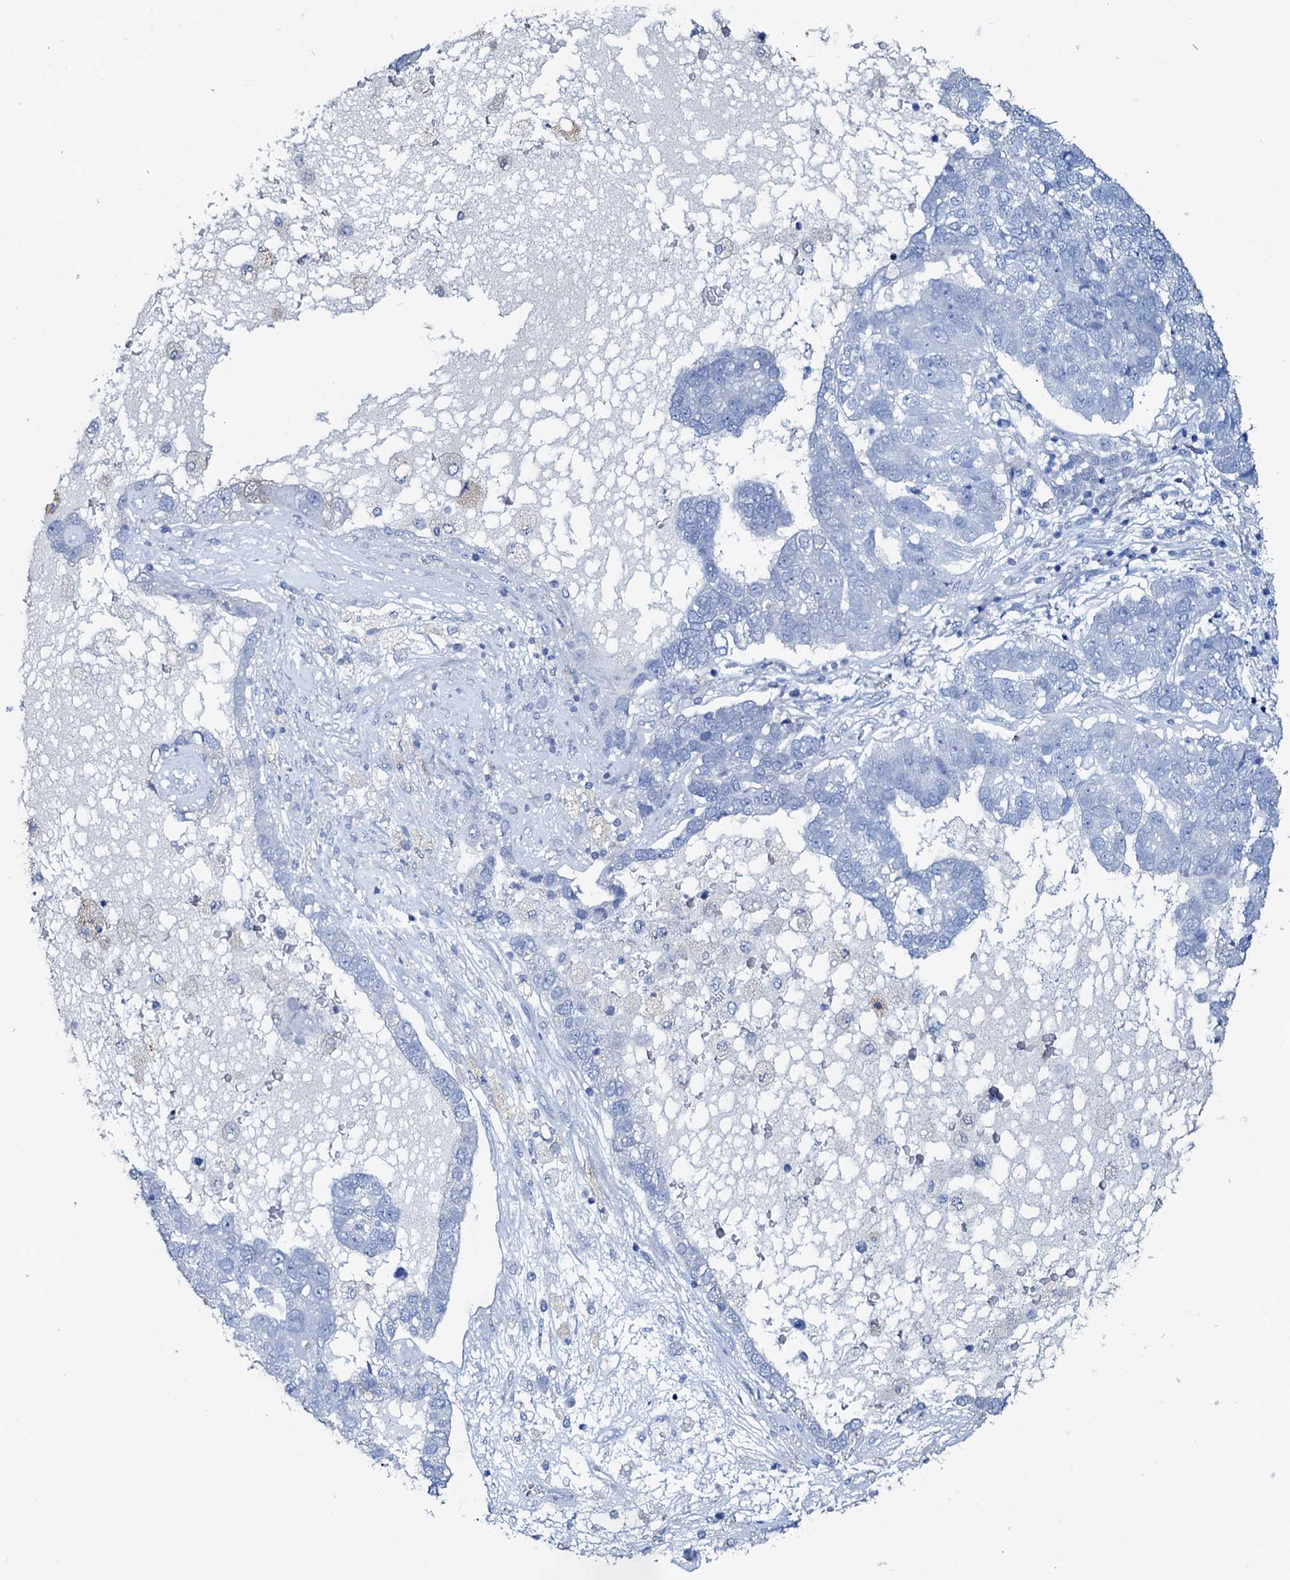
{"staining": {"intensity": "negative", "quantity": "none", "location": "none"}, "tissue": "pancreatic cancer", "cell_type": "Tumor cells", "image_type": "cancer", "snomed": [{"axis": "morphology", "description": "Adenocarcinoma, NOS"}, {"axis": "topography", "description": "Pancreas"}], "caption": "Protein analysis of pancreatic adenocarcinoma displays no significant positivity in tumor cells.", "gene": "AMER2", "patient": {"sex": "female", "age": 61}}